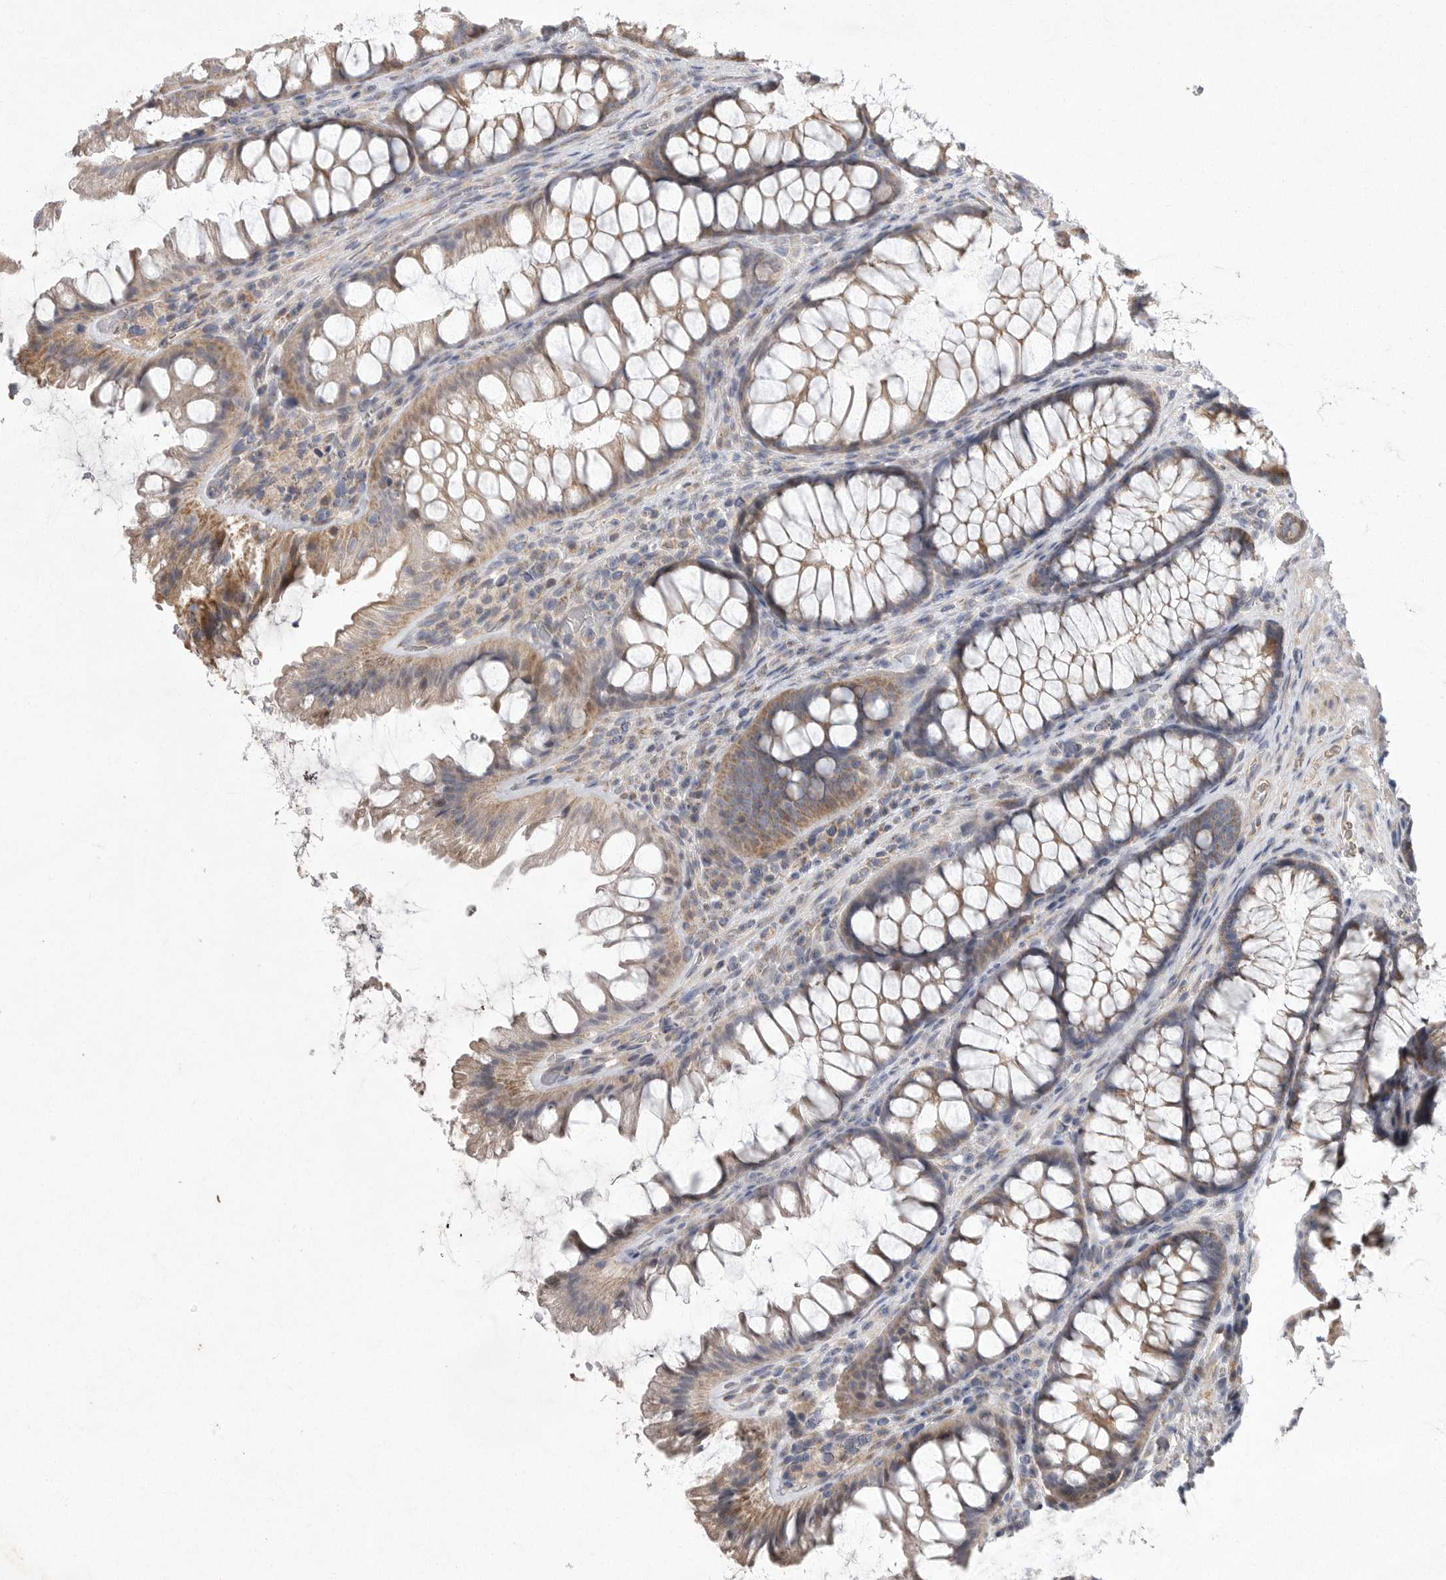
{"staining": {"intensity": "weak", "quantity": "25%-75%", "location": "cytoplasmic/membranous"}, "tissue": "colon", "cell_type": "Endothelial cells", "image_type": "normal", "snomed": [{"axis": "morphology", "description": "Normal tissue, NOS"}, {"axis": "topography", "description": "Colon"}], "caption": "Unremarkable colon reveals weak cytoplasmic/membranous staining in approximately 25%-75% of endothelial cells The staining is performed using DAB brown chromogen to label protein expression. The nuclei are counter-stained blue using hematoxylin..", "gene": "CRP", "patient": {"sex": "female", "age": 62}}